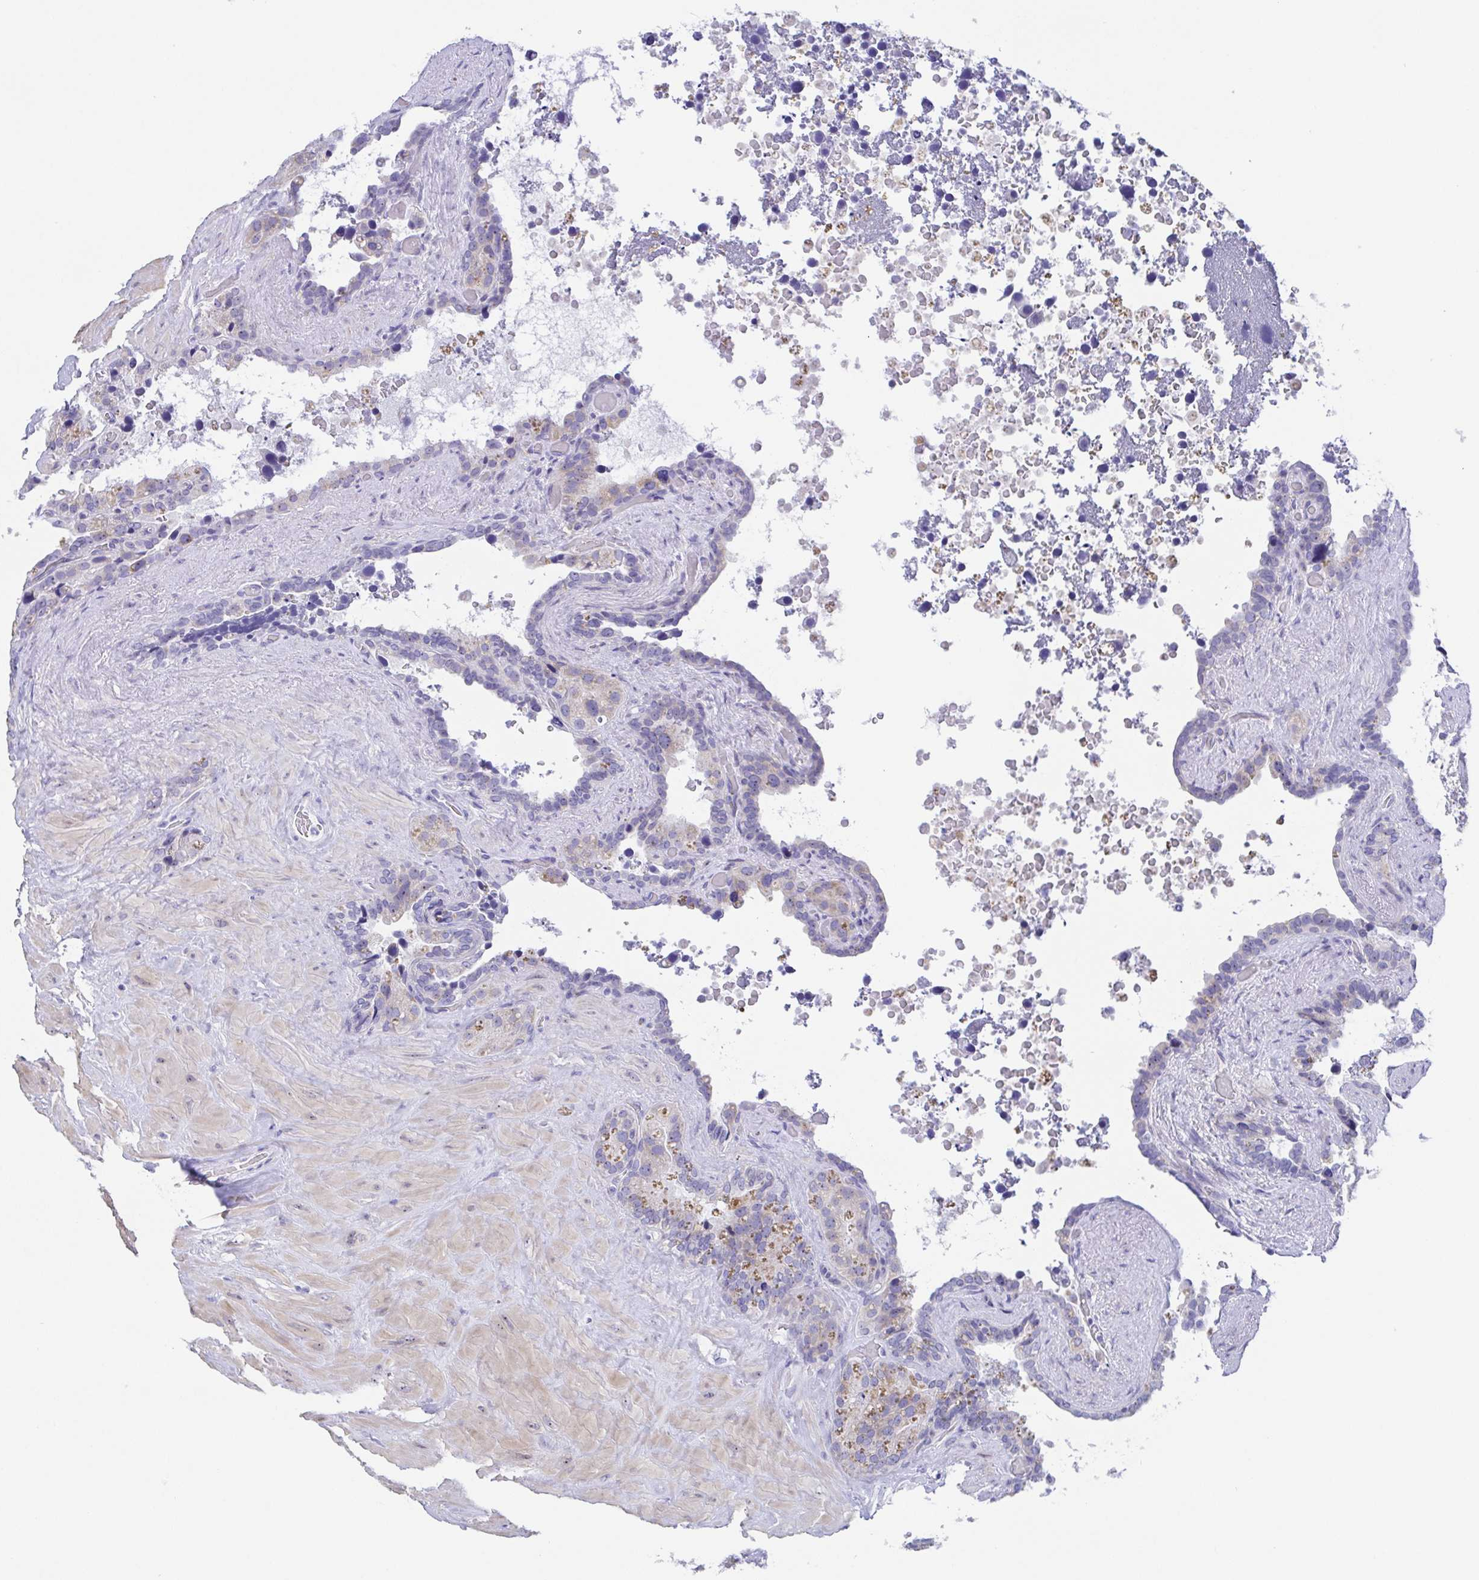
{"staining": {"intensity": "negative", "quantity": "none", "location": "none"}, "tissue": "seminal vesicle", "cell_type": "Glandular cells", "image_type": "normal", "snomed": [{"axis": "morphology", "description": "Normal tissue, NOS"}, {"axis": "topography", "description": "Seminal veicle"}], "caption": "Immunohistochemistry image of benign seminal vesicle stained for a protein (brown), which demonstrates no staining in glandular cells.", "gene": "MUCL3", "patient": {"sex": "male", "age": 60}}